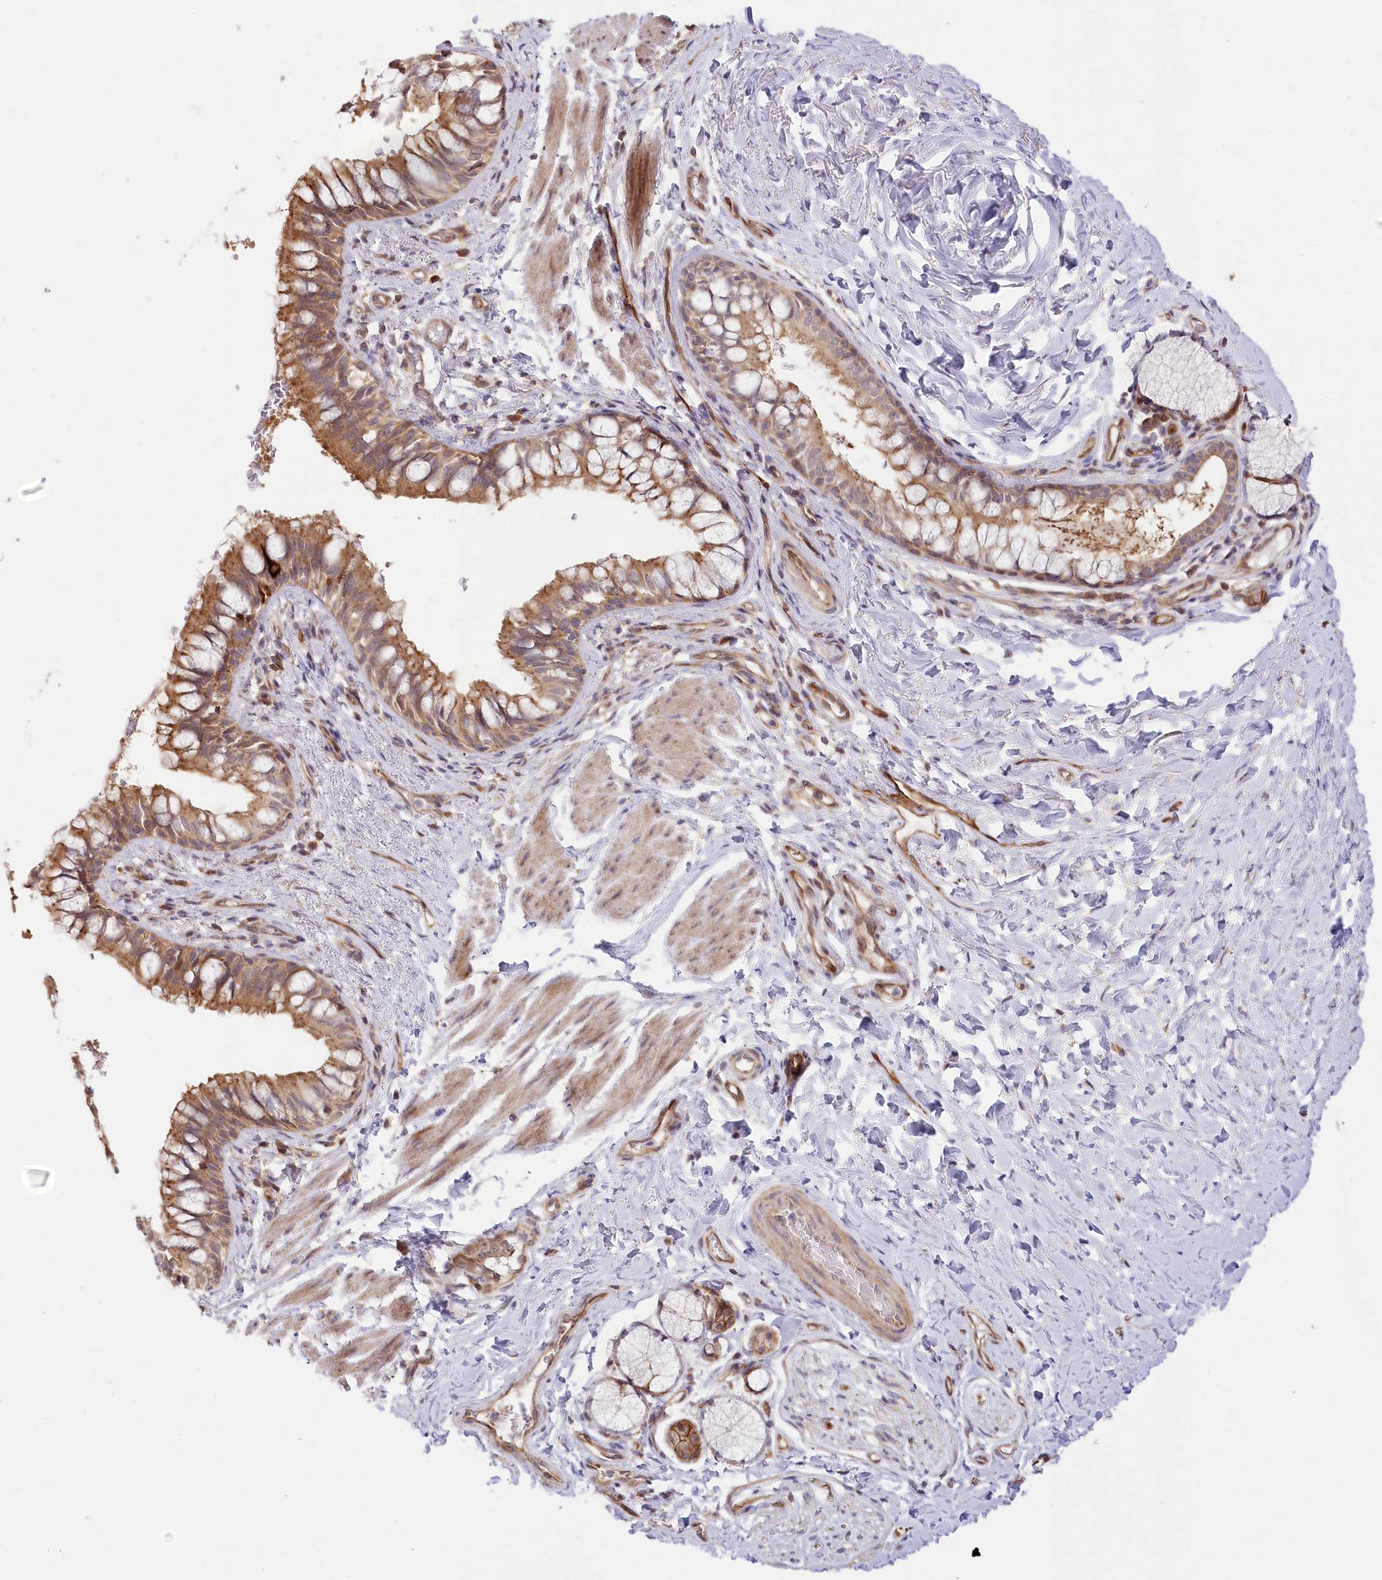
{"staining": {"intensity": "moderate", "quantity": ">75%", "location": "cytoplasmic/membranous"}, "tissue": "bronchus", "cell_type": "Respiratory epithelial cells", "image_type": "normal", "snomed": [{"axis": "morphology", "description": "Normal tissue, NOS"}, {"axis": "topography", "description": "Cartilage tissue"}, {"axis": "topography", "description": "Bronchus"}], "caption": "Bronchus stained for a protein (brown) exhibits moderate cytoplasmic/membranous positive expression in about >75% of respiratory epithelial cells.", "gene": "CEP70", "patient": {"sex": "female", "age": 36}}